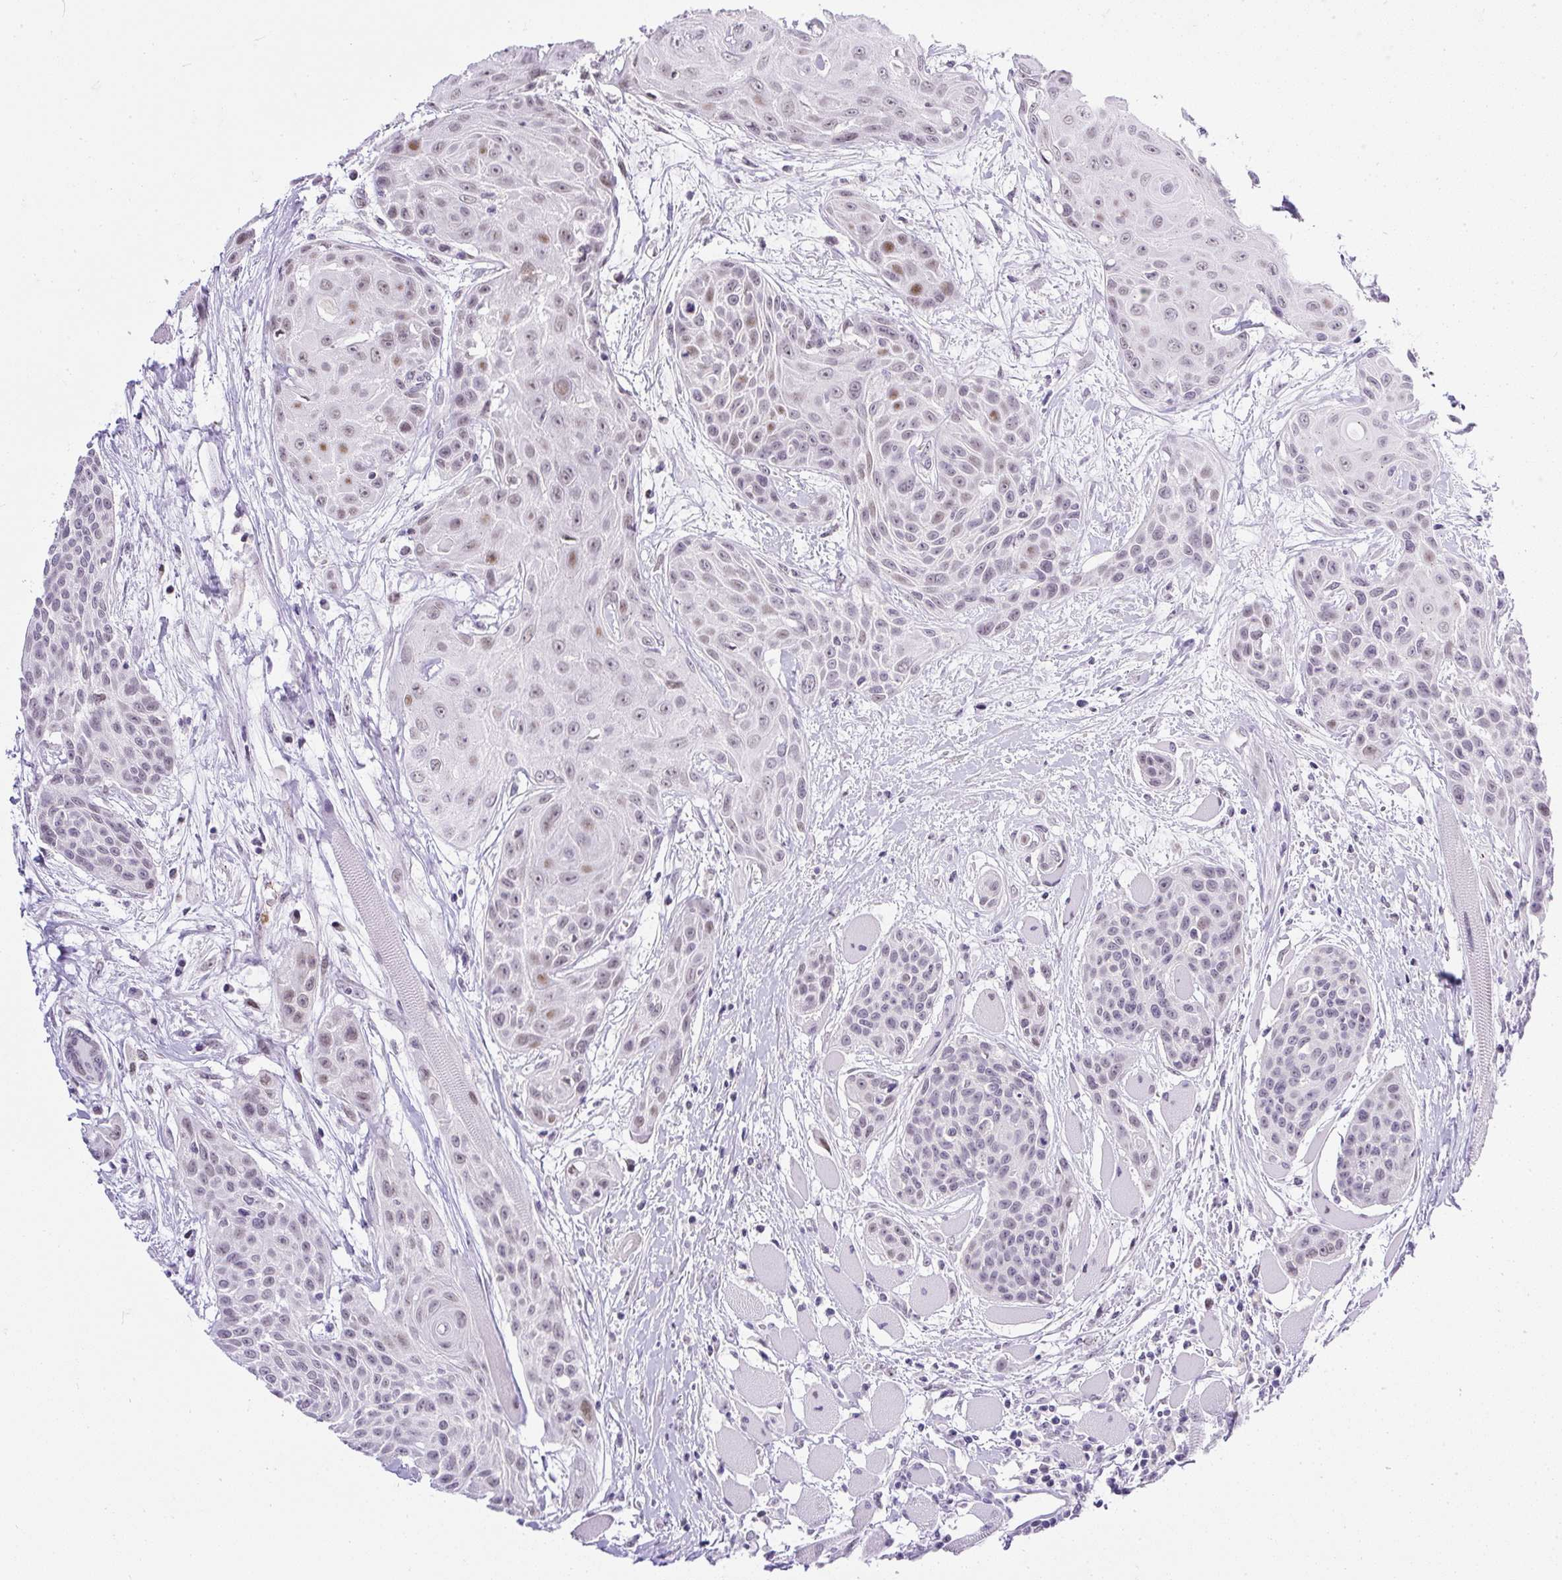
{"staining": {"intensity": "weak", "quantity": "25%-75%", "location": "nuclear"}, "tissue": "head and neck cancer", "cell_type": "Tumor cells", "image_type": "cancer", "snomed": [{"axis": "morphology", "description": "Squamous cell carcinoma, NOS"}, {"axis": "topography", "description": "Head-Neck"}], "caption": "Protein staining reveals weak nuclear positivity in about 25%-75% of tumor cells in head and neck squamous cell carcinoma.", "gene": "WNT10B", "patient": {"sex": "female", "age": 73}}